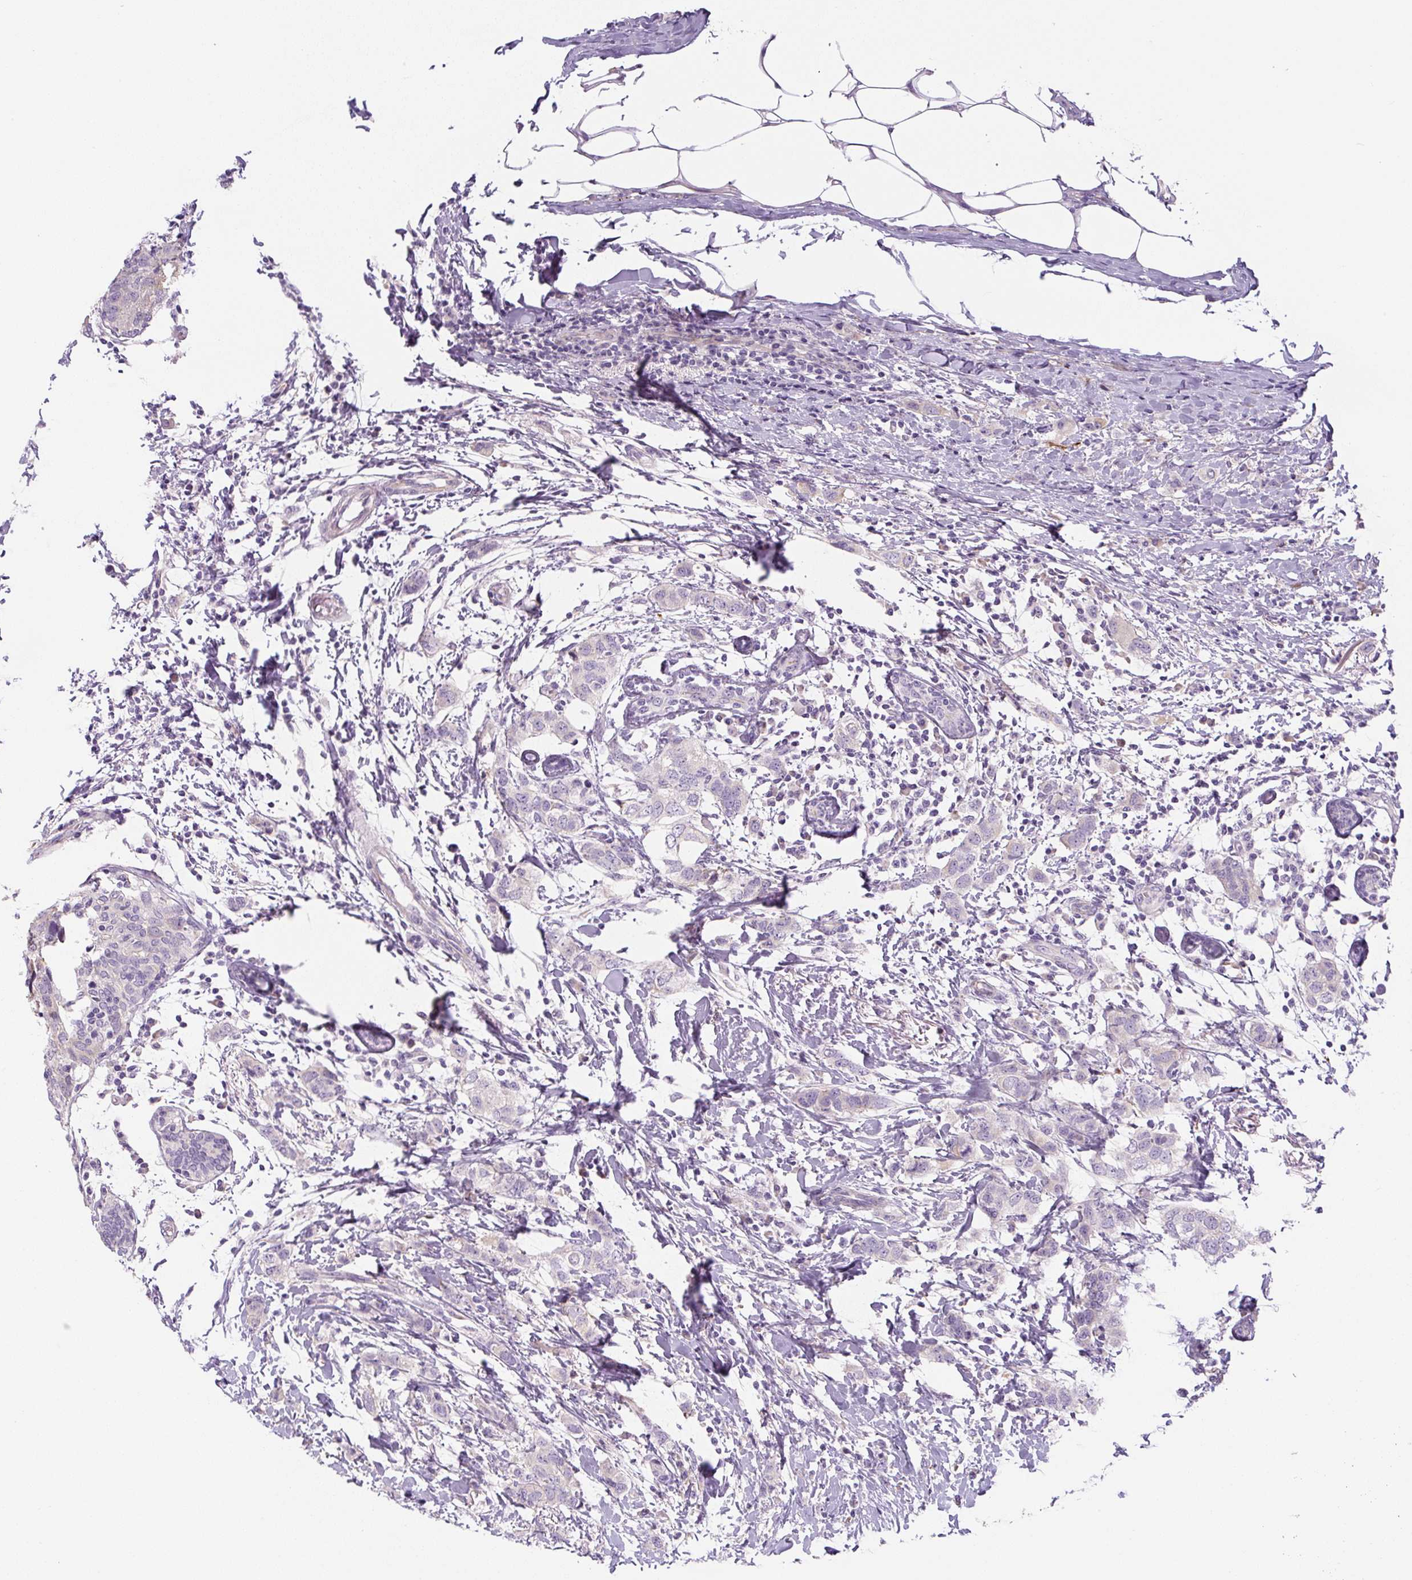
{"staining": {"intensity": "negative", "quantity": "none", "location": "none"}, "tissue": "breast cancer", "cell_type": "Tumor cells", "image_type": "cancer", "snomed": [{"axis": "morphology", "description": "Duct carcinoma"}, {"axis": "topography", "description": "Breast"}], "caption": "The micrograph demonstrates no staining of tumor cells in breast infiltrating ductal carcinoma.", "gene": "DISP3", "patient": {"sex": "female", "age": 50}}